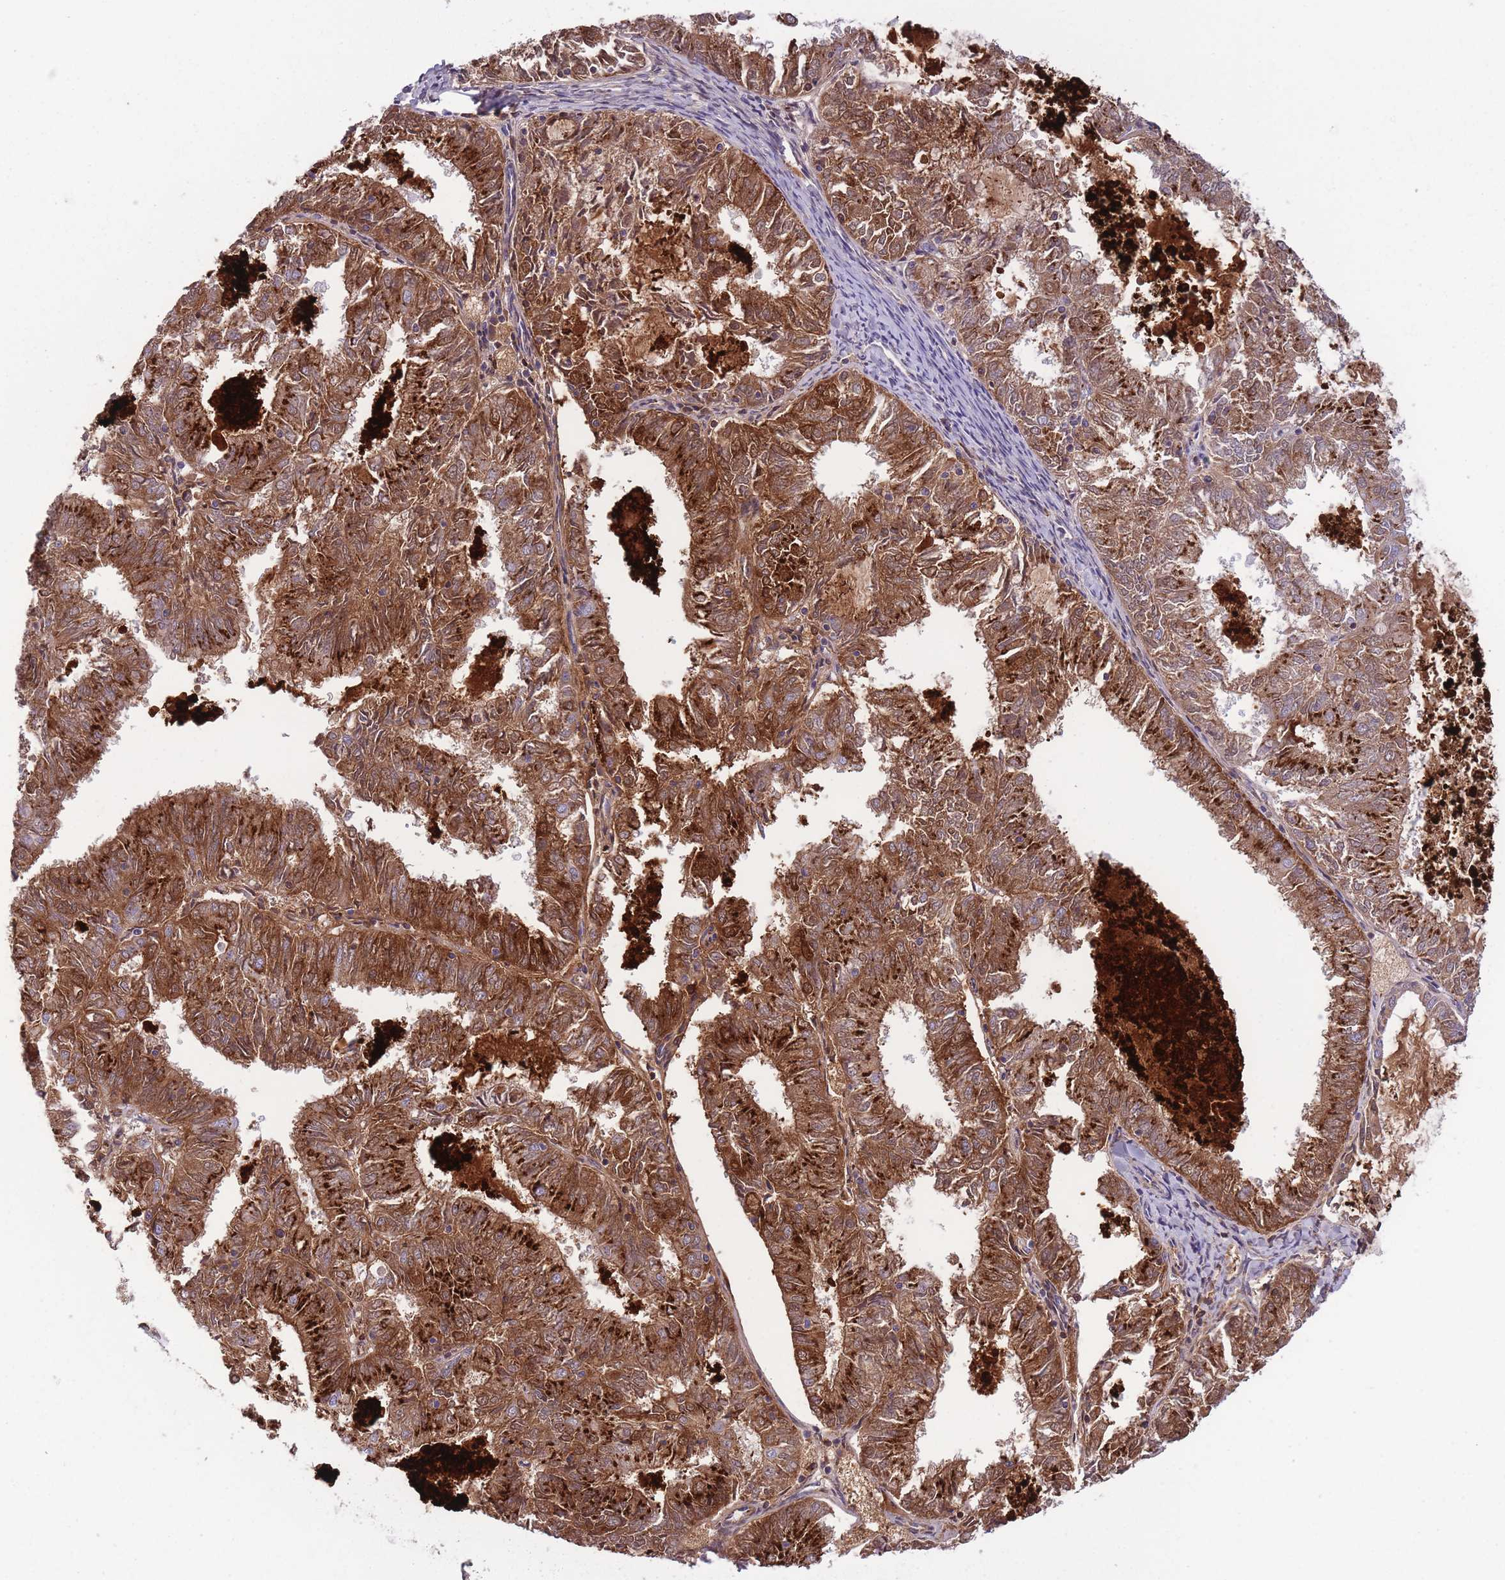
{"staining": {"intensity": "strong", "quantity": ">75%", "location": "cytoplasmic/membranous"}, "tissue": "endometrial cancer", "cell_type": "Tumor cells", "image_type": "cancer", "snomed": [{"axis": "morphology", "description": "Adenocarcinoma, NOS"}, {"axis": "topography", "description": "Endometrium"}], "caption": "Adenocarcinoma (endometrial) was stained to show a protein in brown. There is high levels of strong cytoplasmic/membranous staining in about >75% of tumor cells. Immunohistochemistry (ihc) stains the protein in brown and the nuclei are stained blue.", "gene": "B4GALT2", "patient": {"sex": "female", "age": 57}}